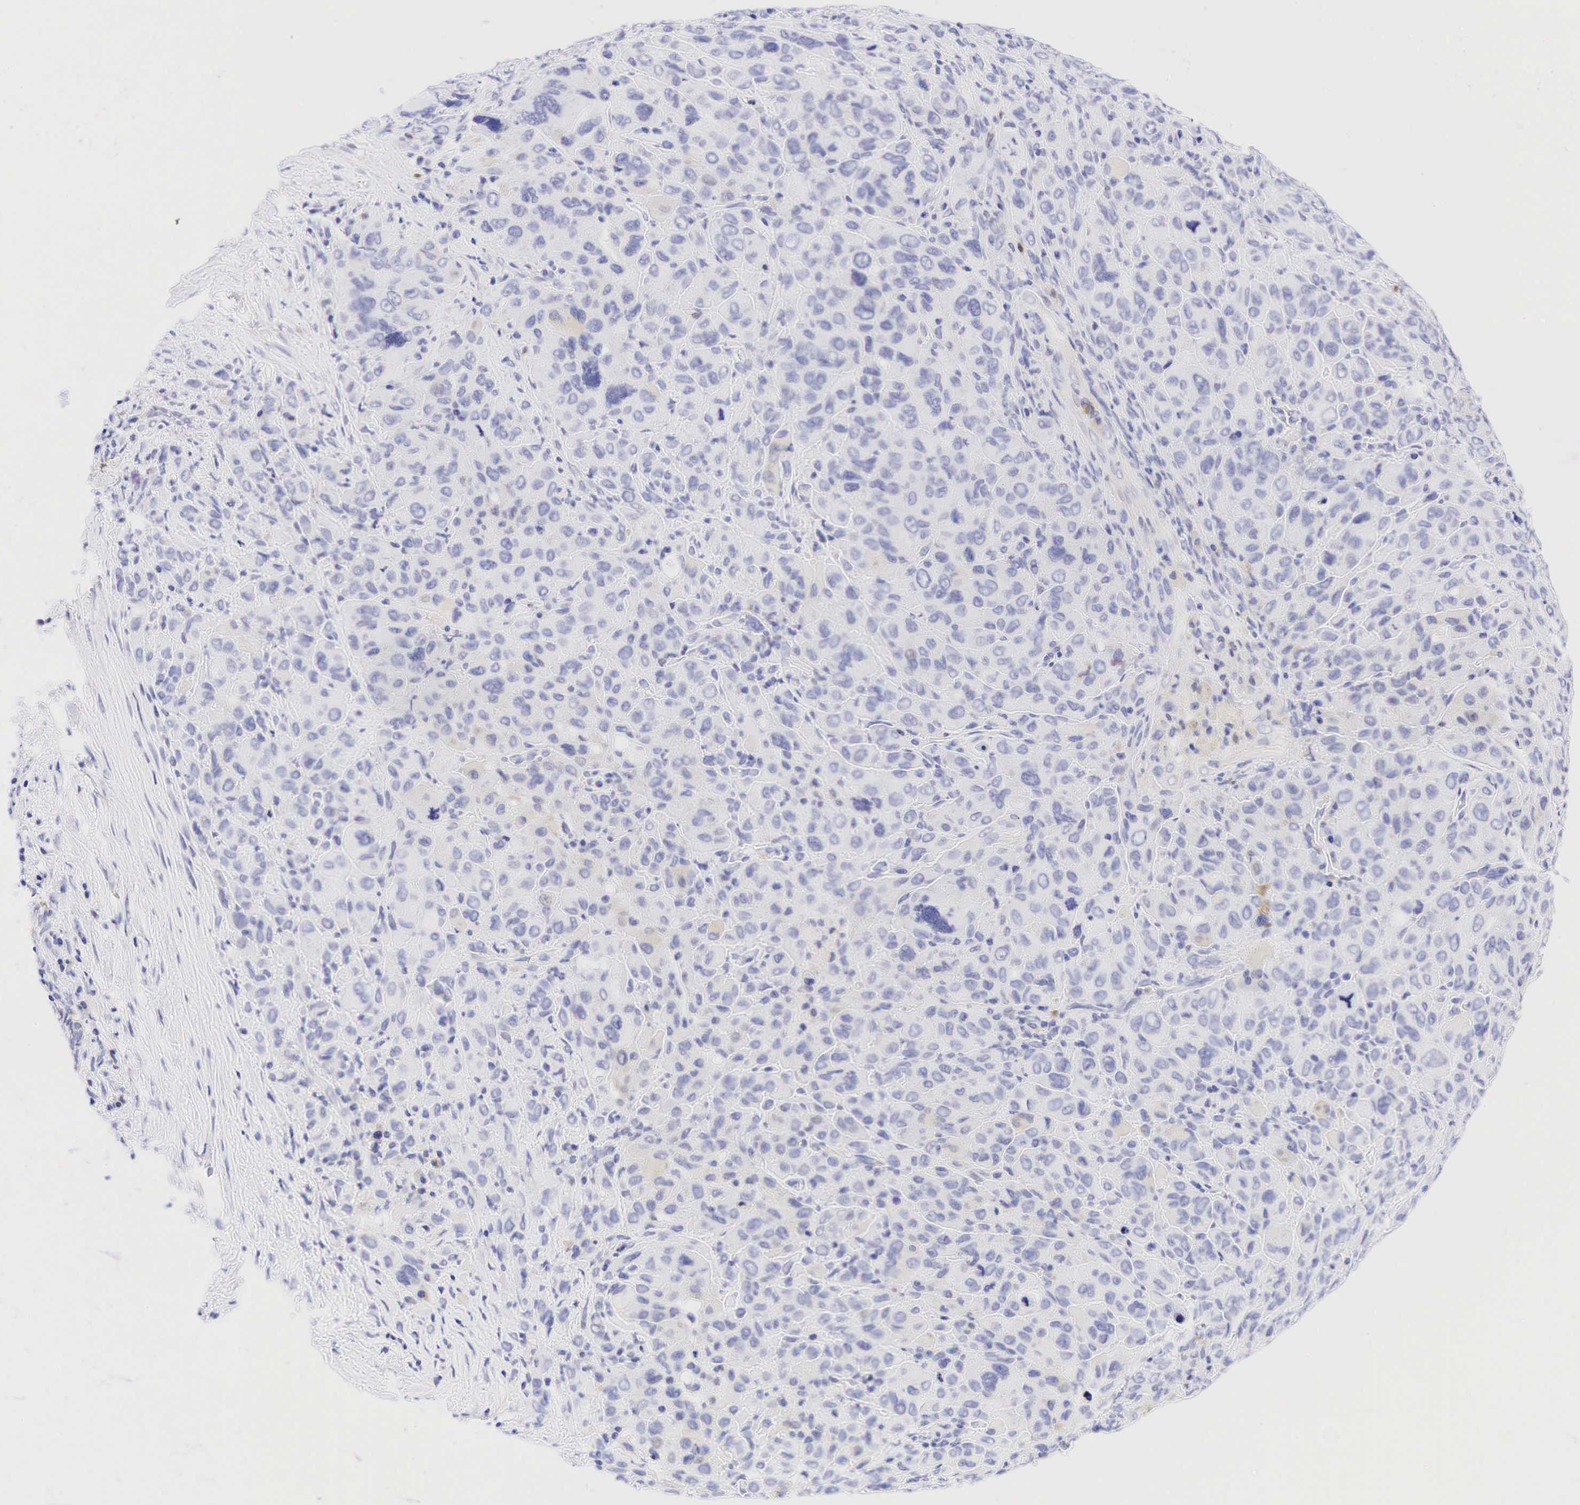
{"staining": {"intensity": "weak", "quantity": "<25%", "location": "cytoplasmic/membranous"}, "tissue": "melanoma", "cell_type": "Tumor cells", "image_type": "cancer", "snomed": [{"axis": "morphology", "description": "Malignant melanoma, Metastatic site"}, {"axis": "topography", "description": "Skin"}], "caption": "Immunohistochemical staining of malignant melanoma (metastatic site) exhibits no significant positivity in tumor cells.", "gene": "TNFRSF8", "patient": {"sex": "male", "age": 32}}